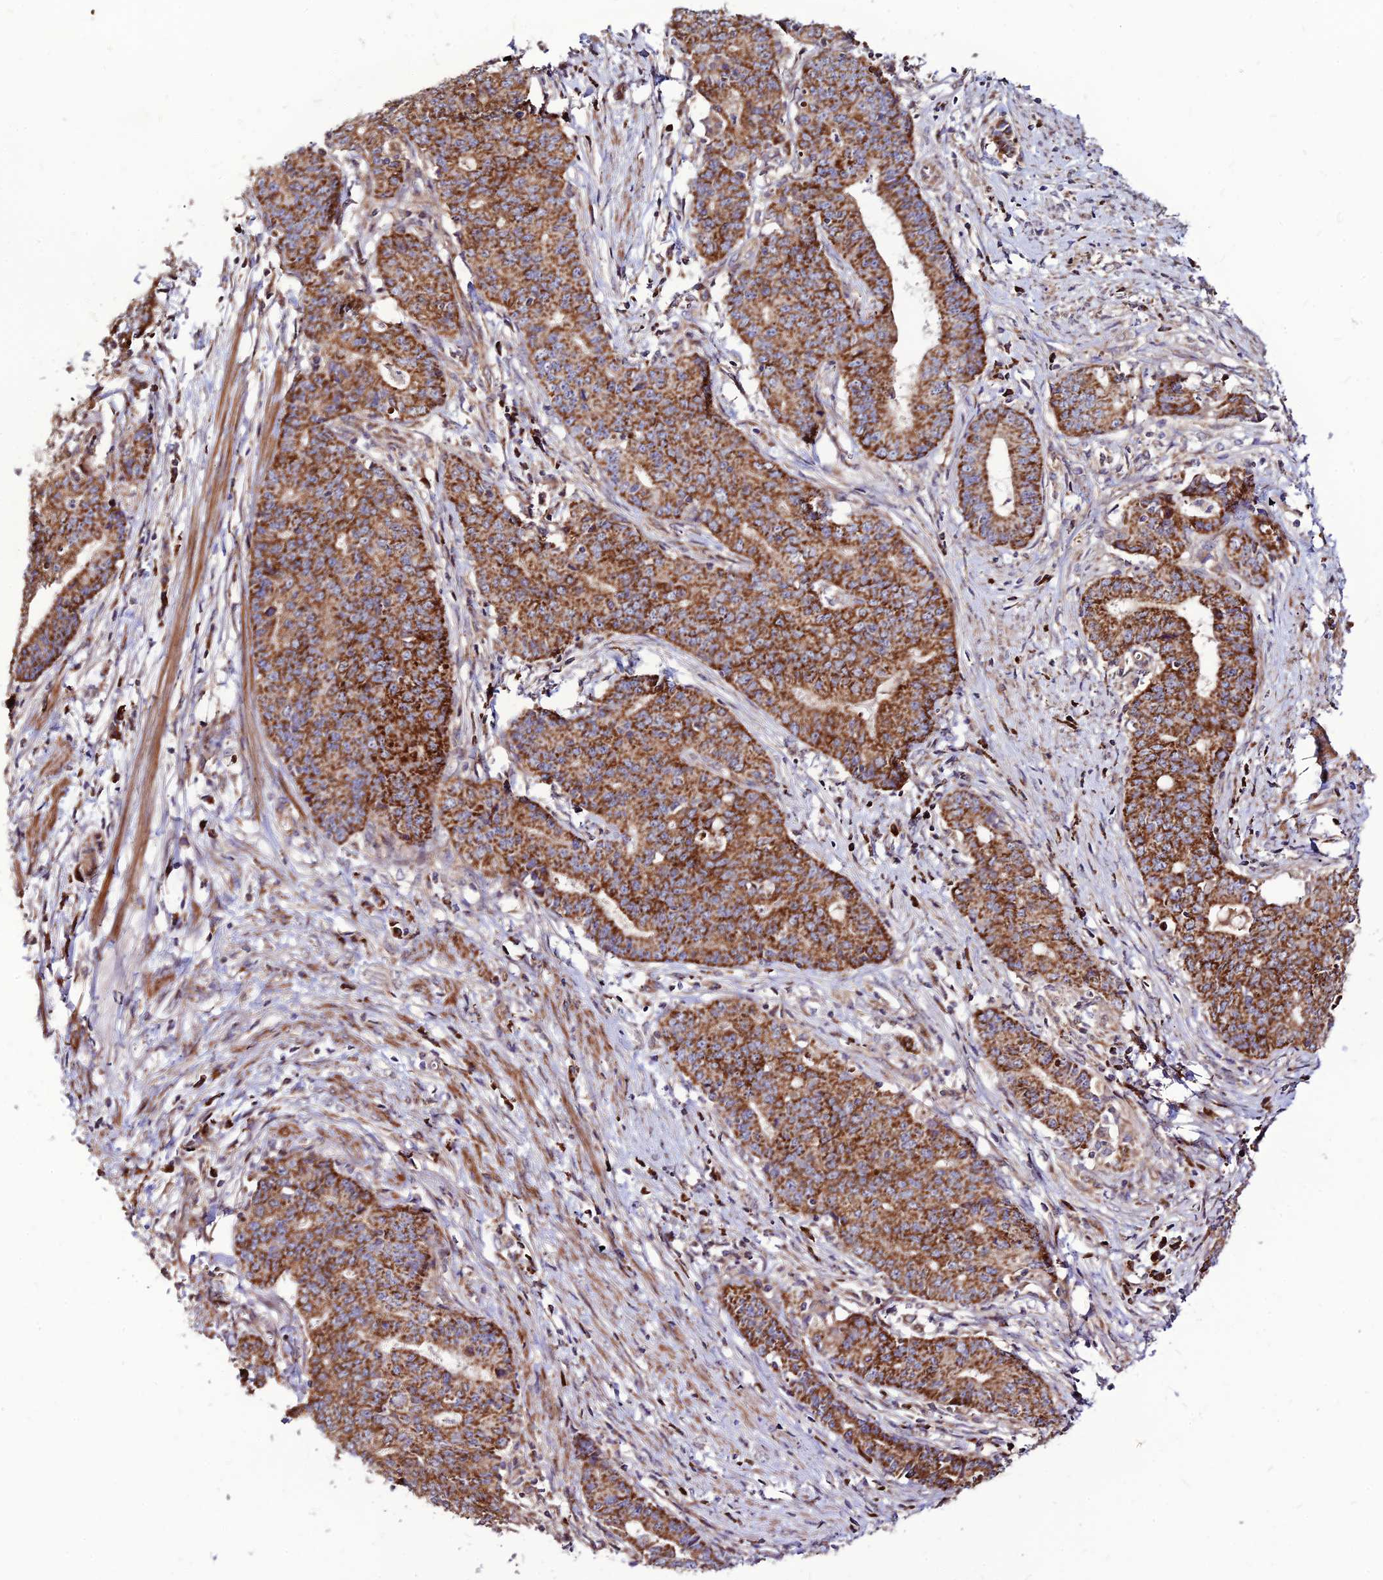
{"staining": {"intensity": "moderate", "quantity": ">75%", "location": "cytoplasmic/membranous"}, "tissue": "endometrial cancer", "cell_type": "Tumor cells", "image_type": "cancer", "snomed": [{"axis": "morphology", "description": "Adenocarcinoma, NOS"}, {"axis": "topography", "description": "Endometrium"}], "caption": "Moderate cytoplasmic/membranous staining for a protein is appreciated in approximately >75% of tumor cells of endometrial adenocarcinoma using immunohistochemistry.", "gene": "ECI1", "patient": {"sex": "female", "age": 59}}